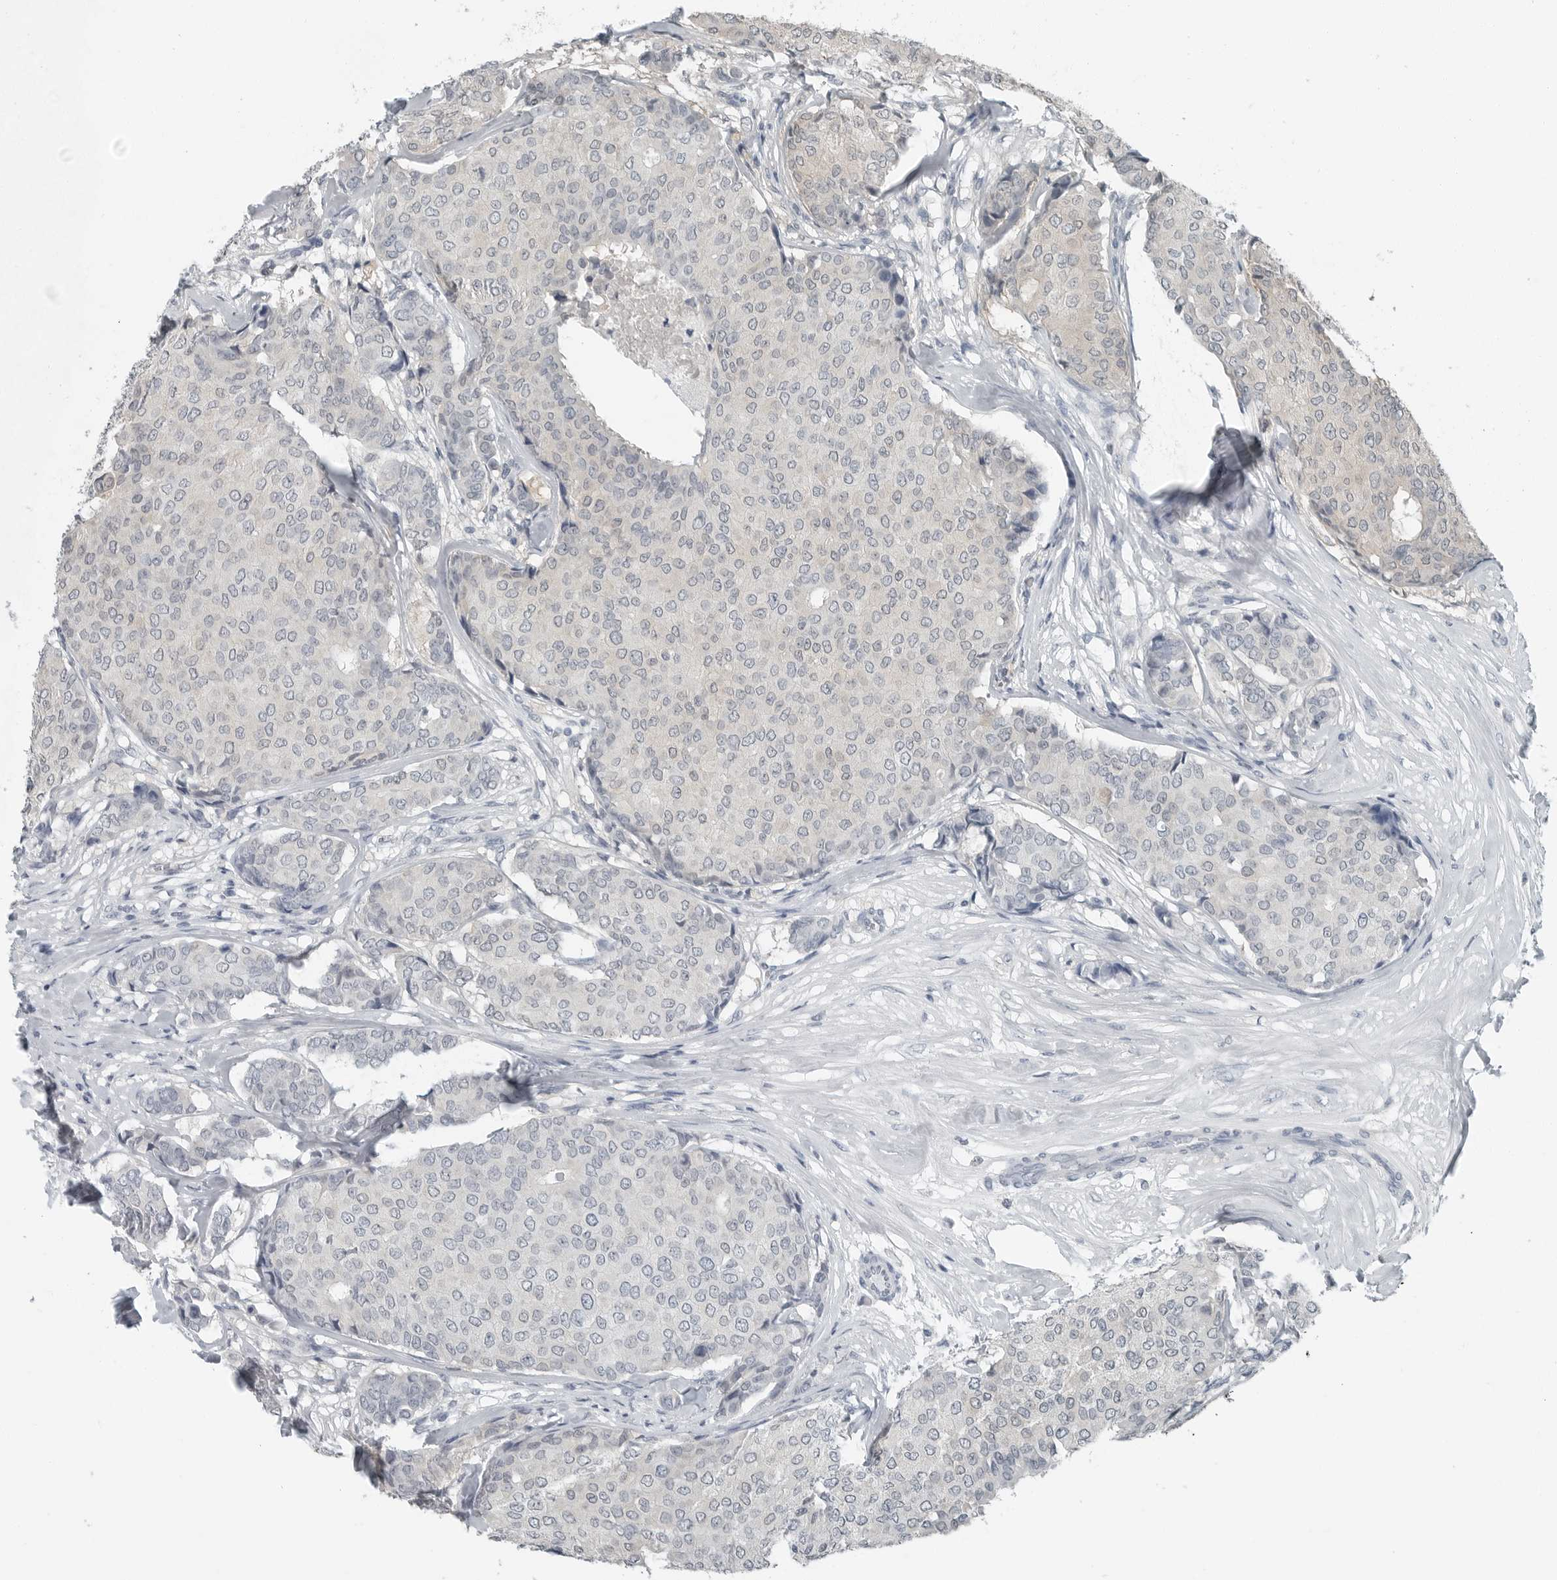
{"staining": {"intensity": "negative", "quantity": "none", "location": "none"}, "tissue": "breast cancer", "cell_type": "Tumor cells", "image_type": "cancer", "snomed": [{"axis": "morphology", "description": "Duct carcinoma"}, {"axis": "topography", "description": "Breast"}], "caption": "IHC of breast intraductal carcinoma demonstrates no expression in tumor cells.", "gene": "KYAT1", "patient": {"sex": "female", "age": 75}}